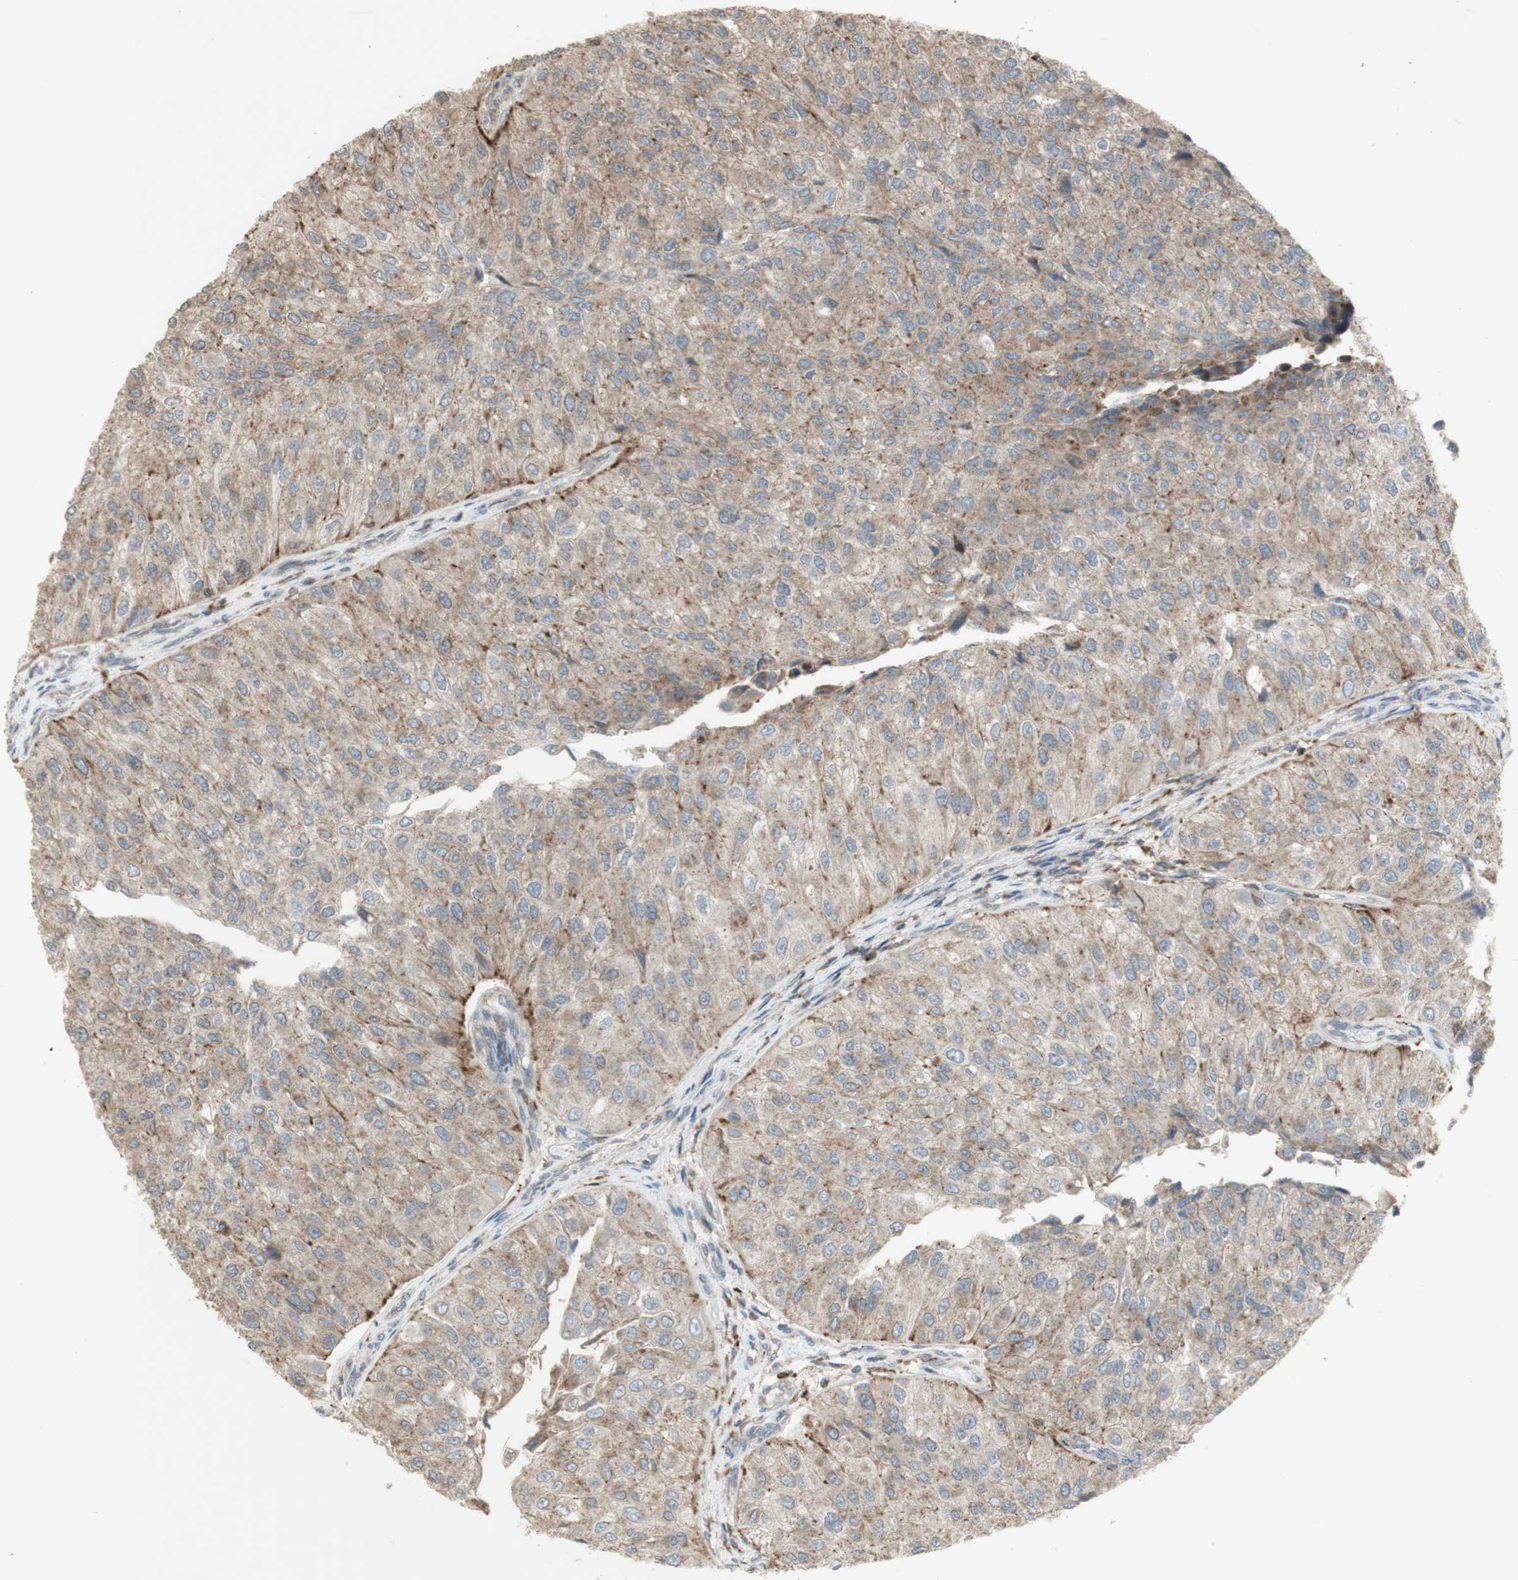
{"staining": {"intensity": "weak", "quantity": ">75%", "location": "cytoplasmic/membranous"}, "tissue": "urothelial cancer", "cell_type": "Tumor cells", "image_type": "cancer", "snomed": [{"axis": "morphology", "description": "Urothelial carcinoma, High grade"}, {"axis": "topography", "description": "Kidney"}, {"axis": "topography", "description": "Urinary bladder"}], "caption": "This histopathology image reveals IHC staining of urothelial carcinoma (high-grade), with low weak cytoplasmic/membranous expression in about >75% of tumor cells.", "gene": "ATP6V1E1", "patient": {"sex": "male", "age": 77}}